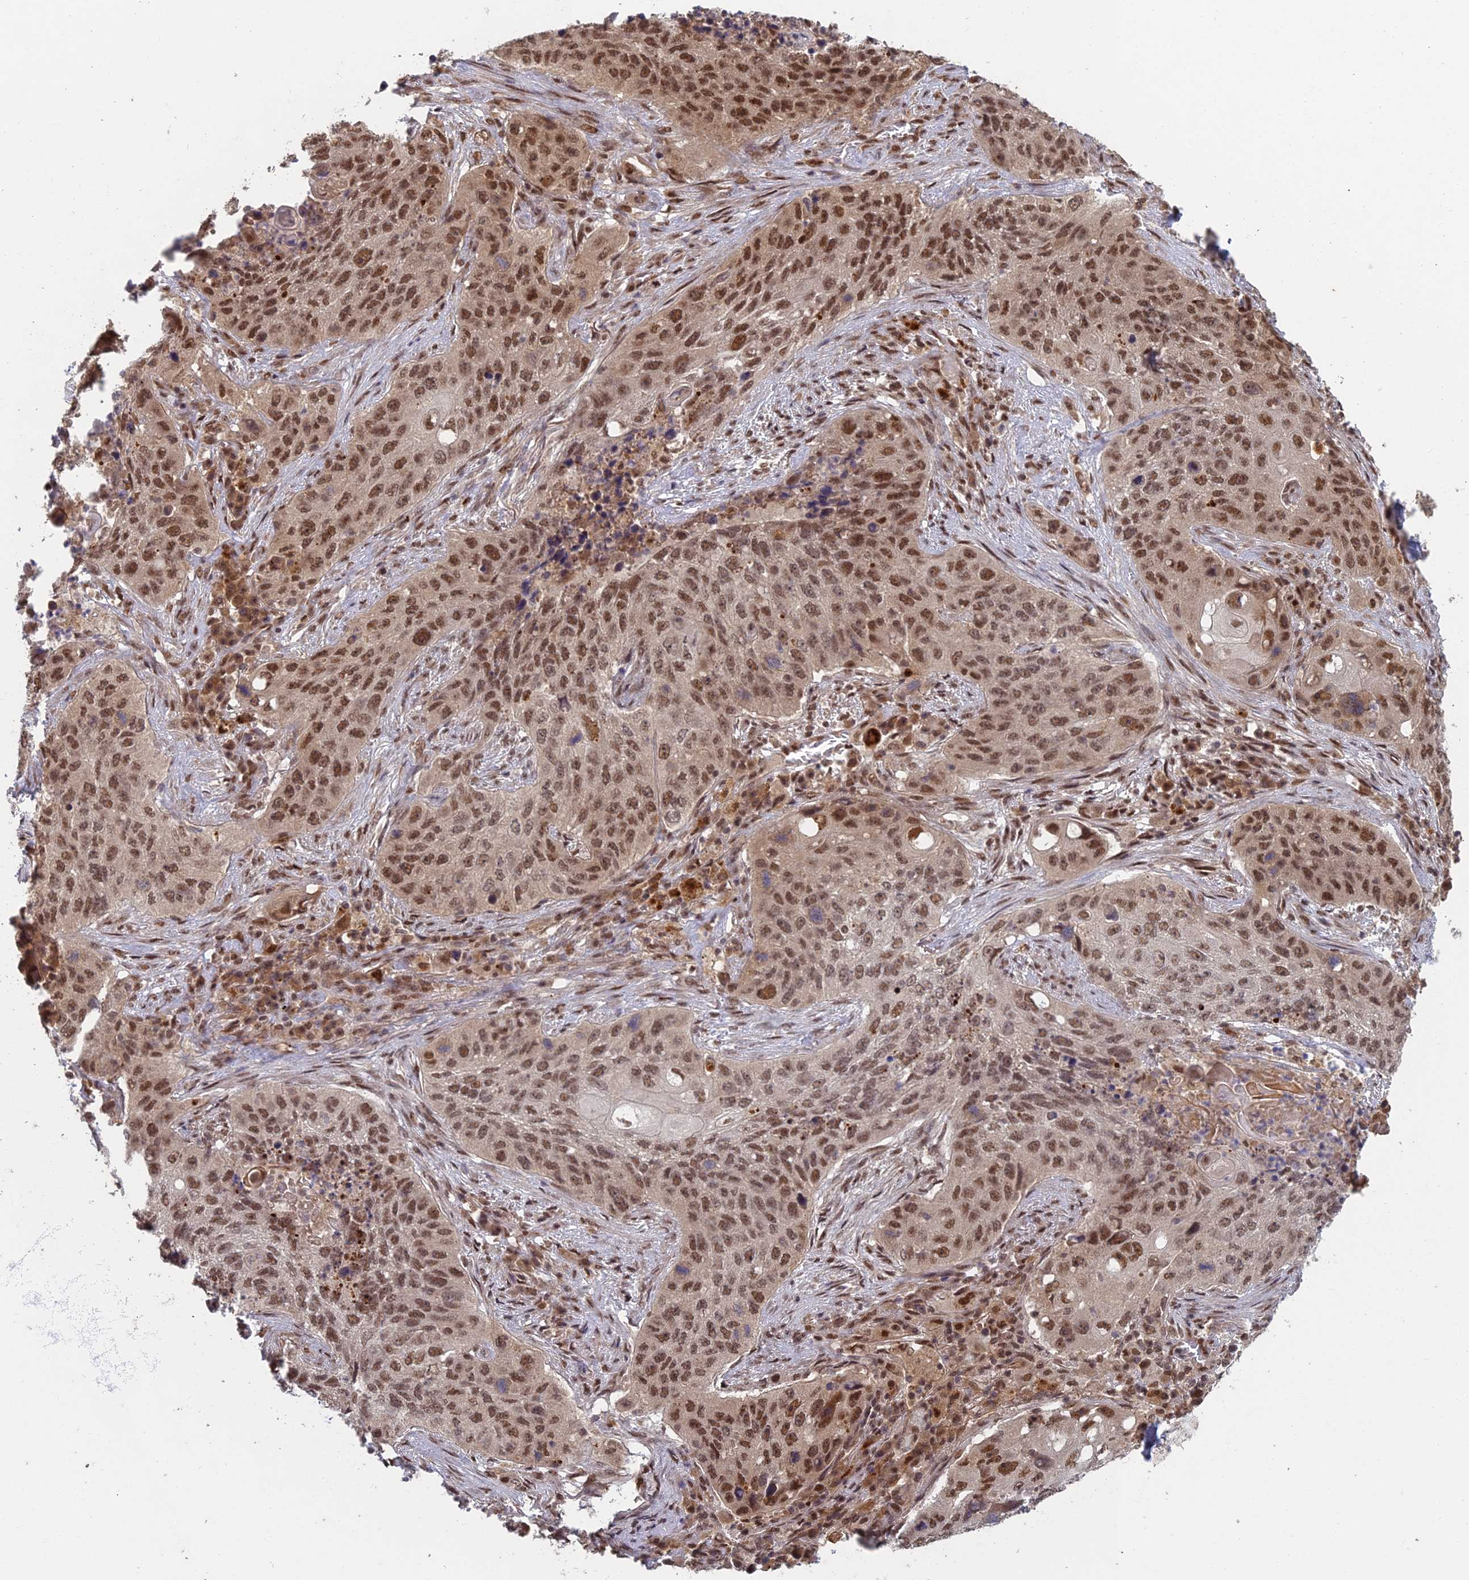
{"staining": {"intensity": "moderate", "quantity": ">75%", "location": "nuclear"}, "tissue": "lung cancer", "cell_type": "Tumor cells", "image_type": "cancer", "snomed": [{"axis": "morphology", "description": "Squamous cell carcinoma, NOS"}, {"axis": "topography", "description": "Lung"}], "caption": "The image displays staining of lung cancer, revealing moderate nuclear protein expression (brown color) within tumor cells. (DAB (3,3'-diaminobenzidine) IHC with brightfield microscopy, high magnification).", "gene": "RANBP3", "patient": {"sex": "female", "age": 63}}